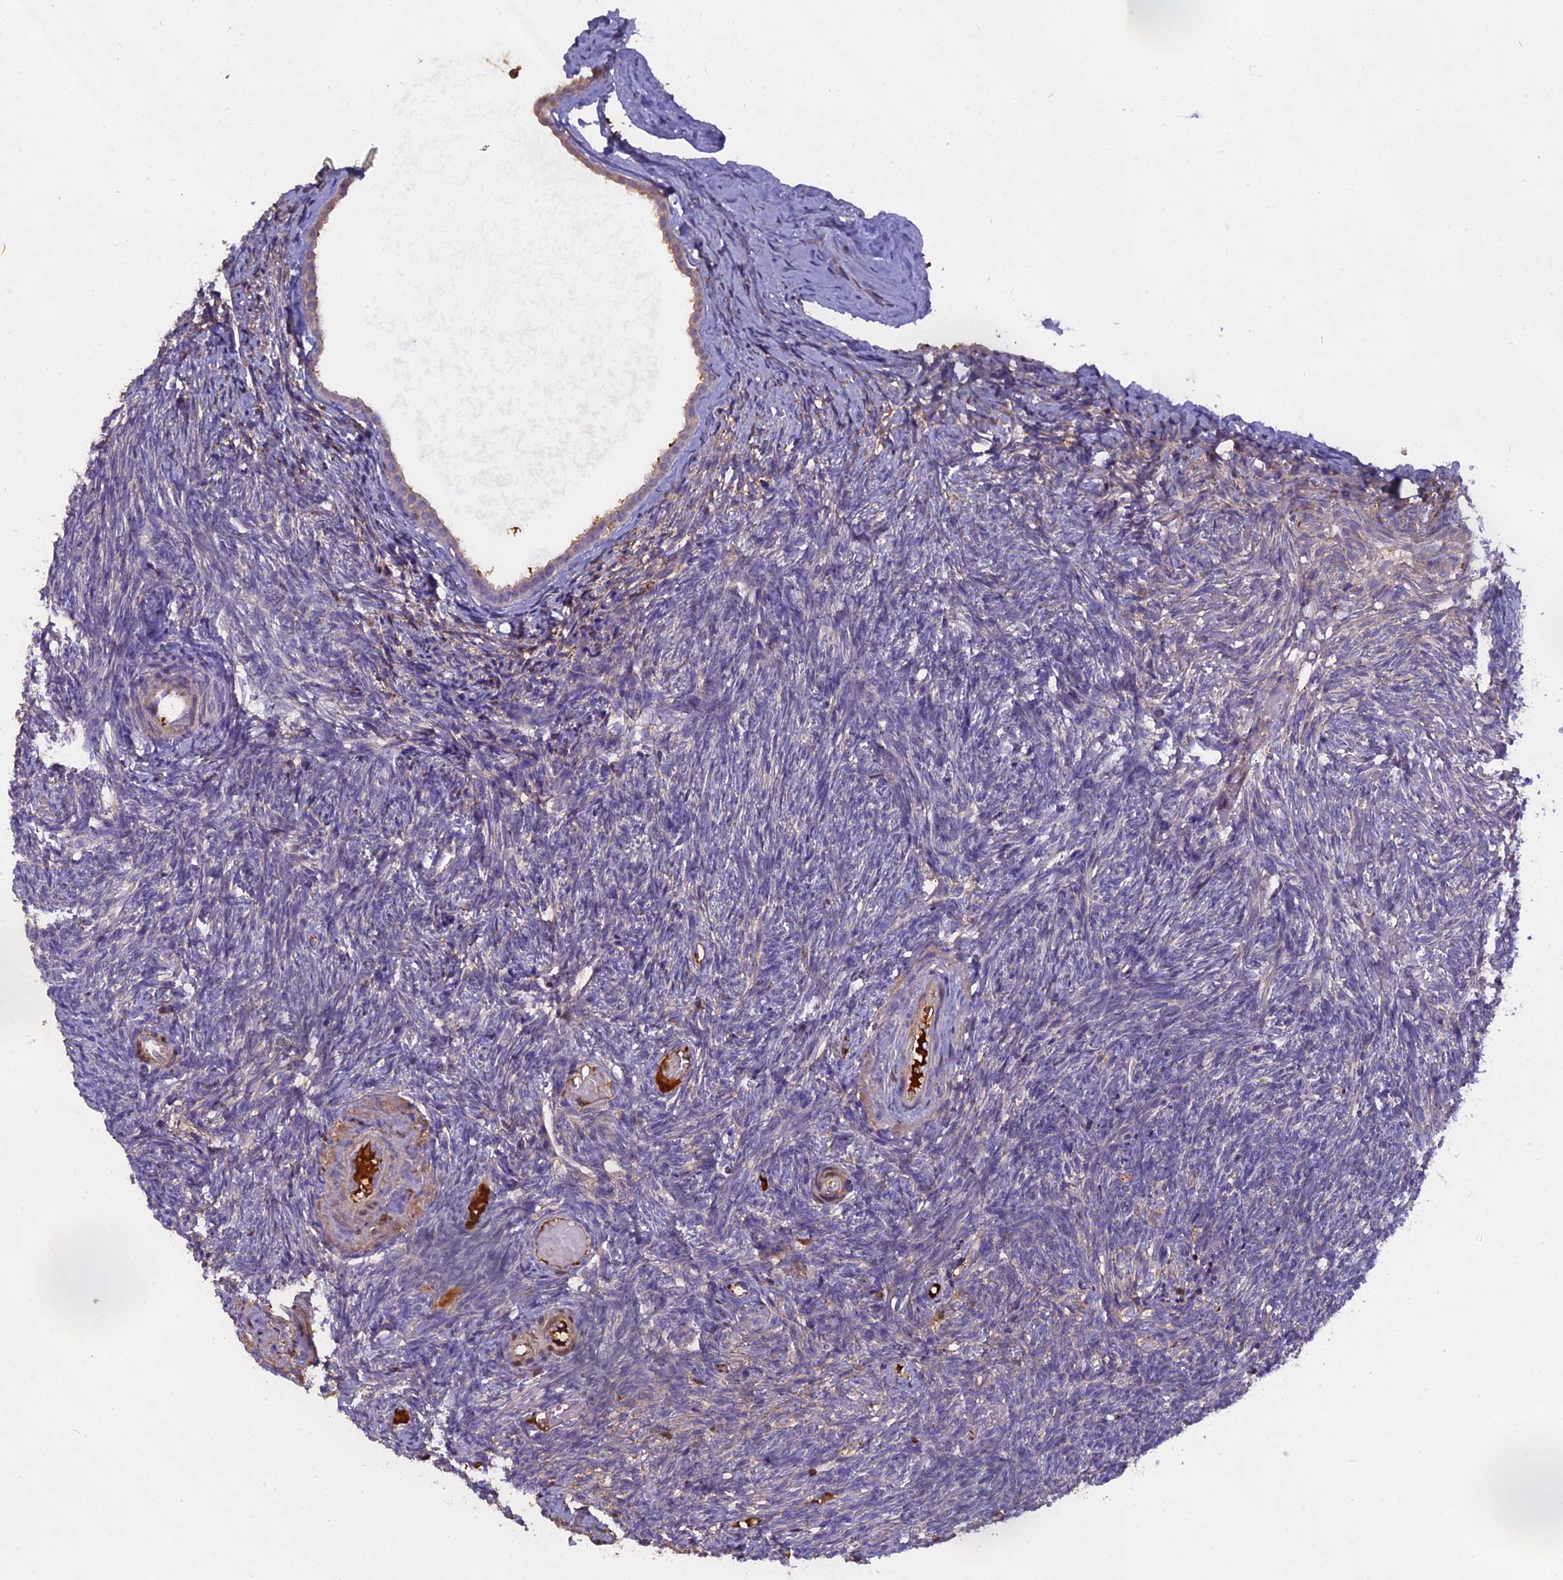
{"staining": {"intensity": "weak", "quantity": "<25%", "location": "cytoplasmic/membranous"}, "tissue": "ovary", "cell_type": "Follicle cells", "image_type": "normal", "snomed": [{"axis": "morphology", "description": "Normal tissue, NOS"}, {"axis": "topography", "description": "Ovary"}], "caption": "Immunohistochemistry (IHC) of unremarkable human ovary demonstrates no positivity in follicle cells. (DAB (3,3'-diaminobenzidine) IHC with hematoxylin counter stain).", "gene": "CFAP119", "patient": {"sex": "female", "age": 41}}